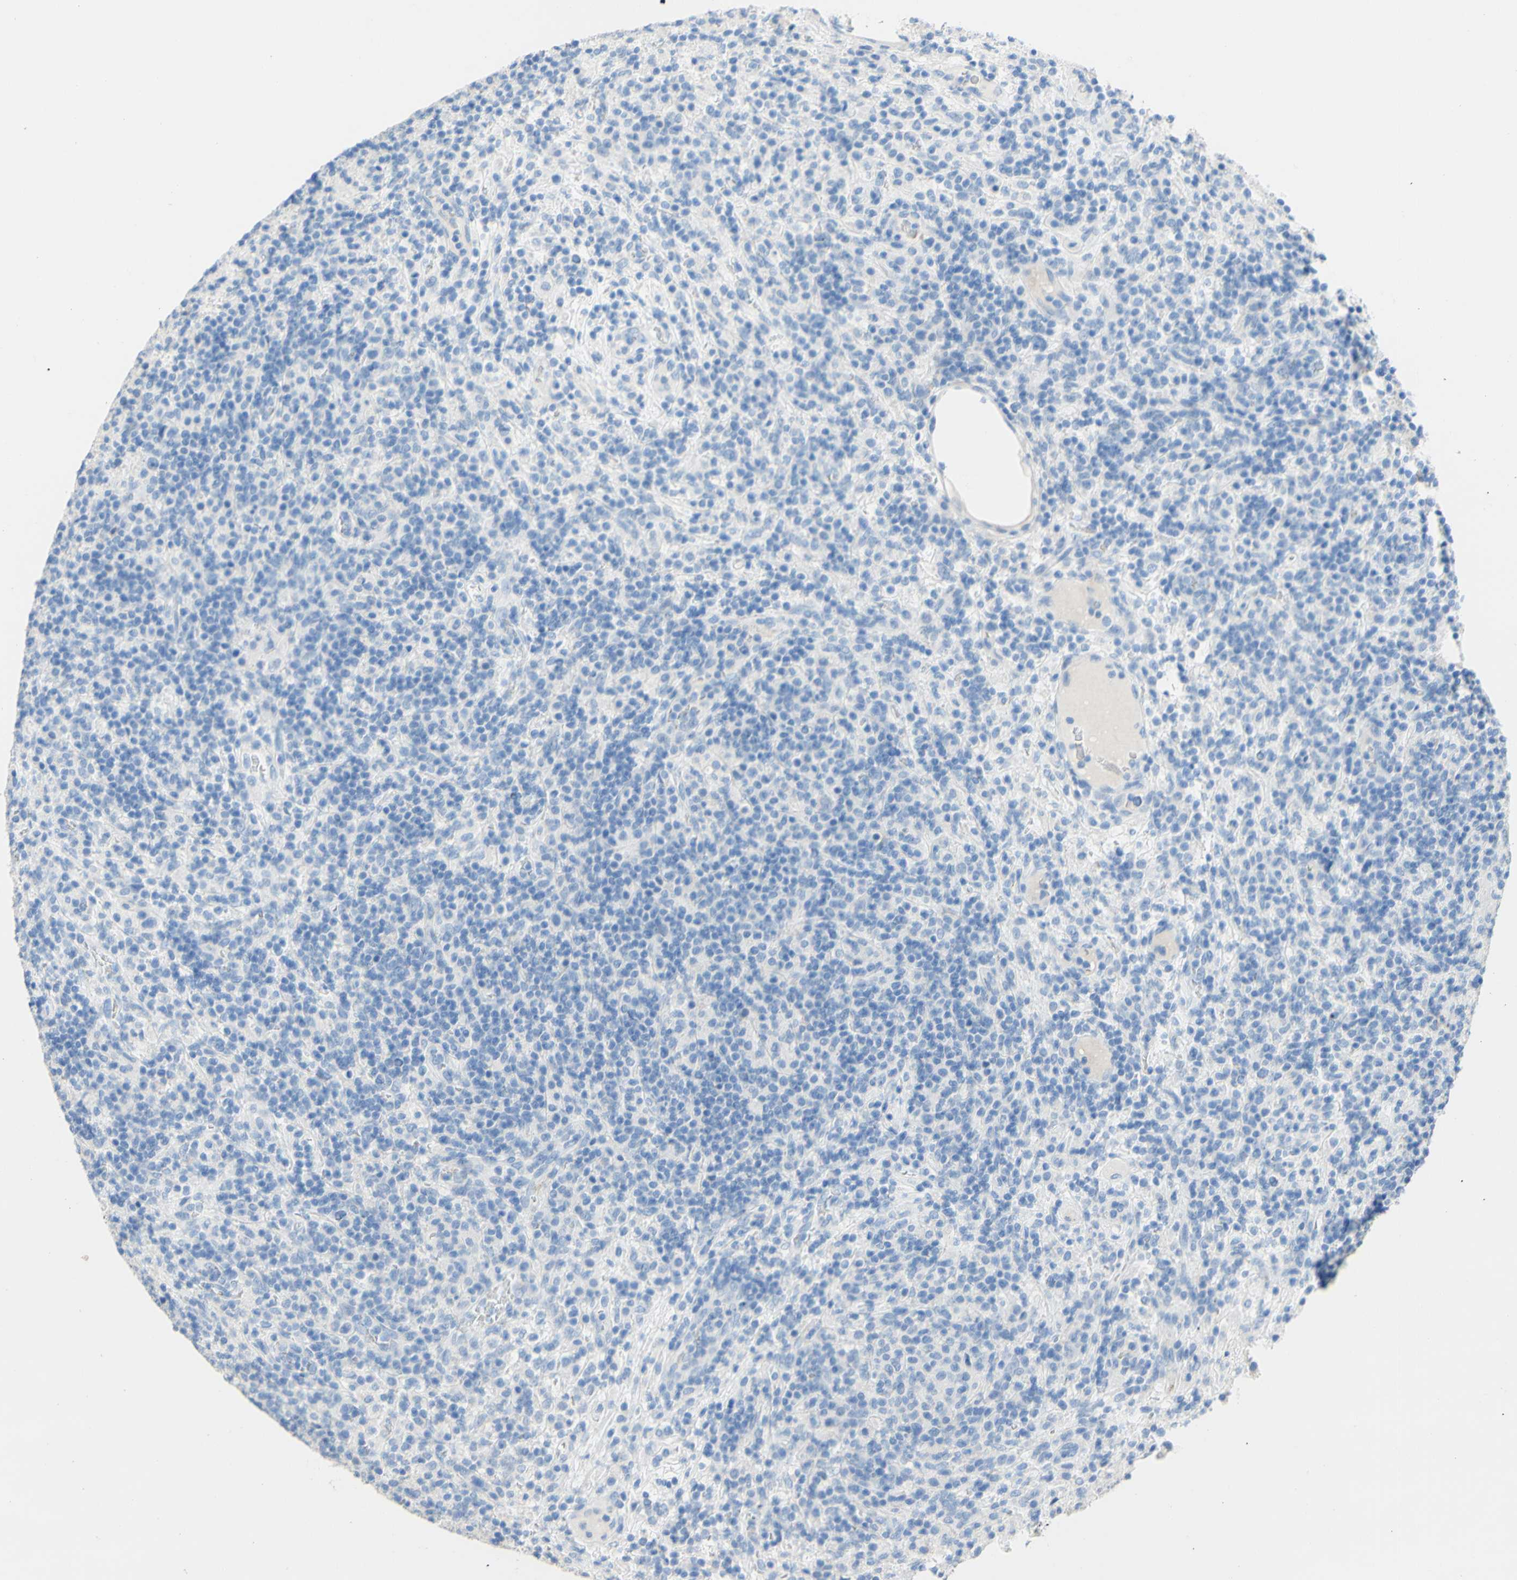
{"staining": {"intensity": "negative", "quantity": "none", "location": "none"}, "tissue": "lymphoma", "cell_type": "Tumor cells", "image_type": "cancer", "snomed": [{"axis": "morphology", "description": "Hodgkin's disease, NOS"}, {"axis": "topography", "description": "Lymph node"}], "caption": "Photomicrograph shows no significant protein positivity in tumor cells of lymphoma.", "gene": "DSC2", "patient": {"sex": "male", "age": 70}}